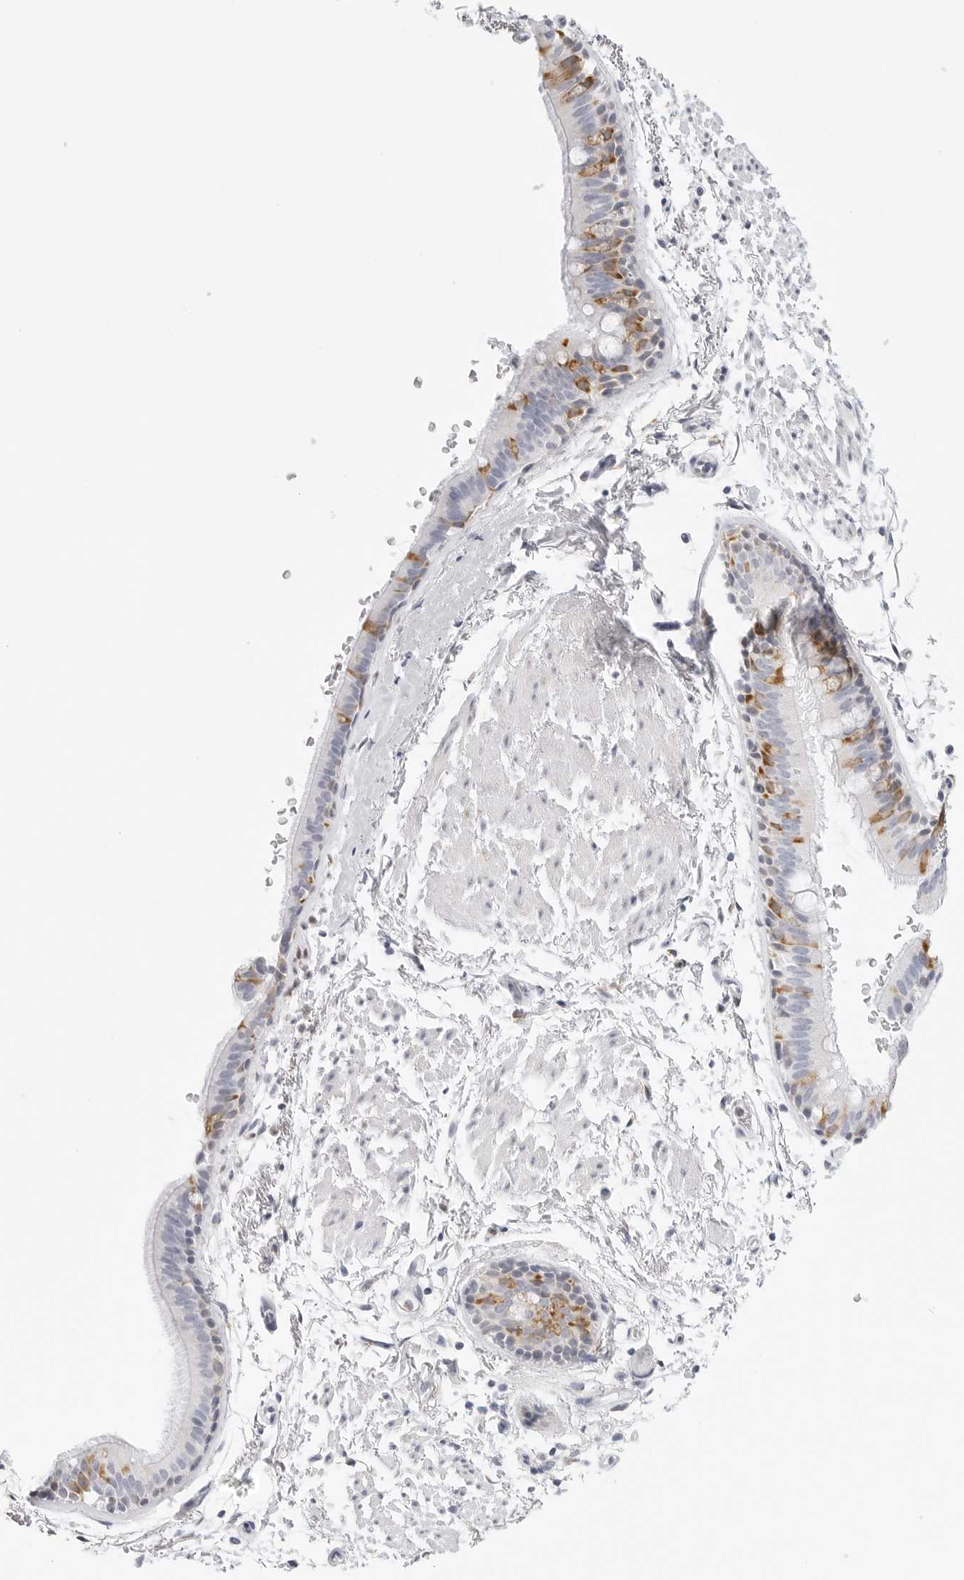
{"staining": {"intensity": "moderate", "quantity": "<25%", "location": "cytoplasmic/membranous"}, "tissue": "bronchus", "cell_type": "Respiratory epithelial cells", "image_type": "normal", "snomed": [{"axis": "morphology", "description": "Normal tissue, NOS"}, {"axis": "topography", "description": "Lymph node"}, {"axis": "topography", "description": "Bronchus"}], "caption": "Immunohistochemistry micrograph of unremarkable bronchus: human bronchus stained using IHC shows low levels of moderate protein expression localized specifically in the cytoplasmic/membranous of respiratory epithelial cells, appearing as a cytoplasmic/membranous brown color.", "gene": "THEM4", "patient": {"sex": "female", "age": 70}}